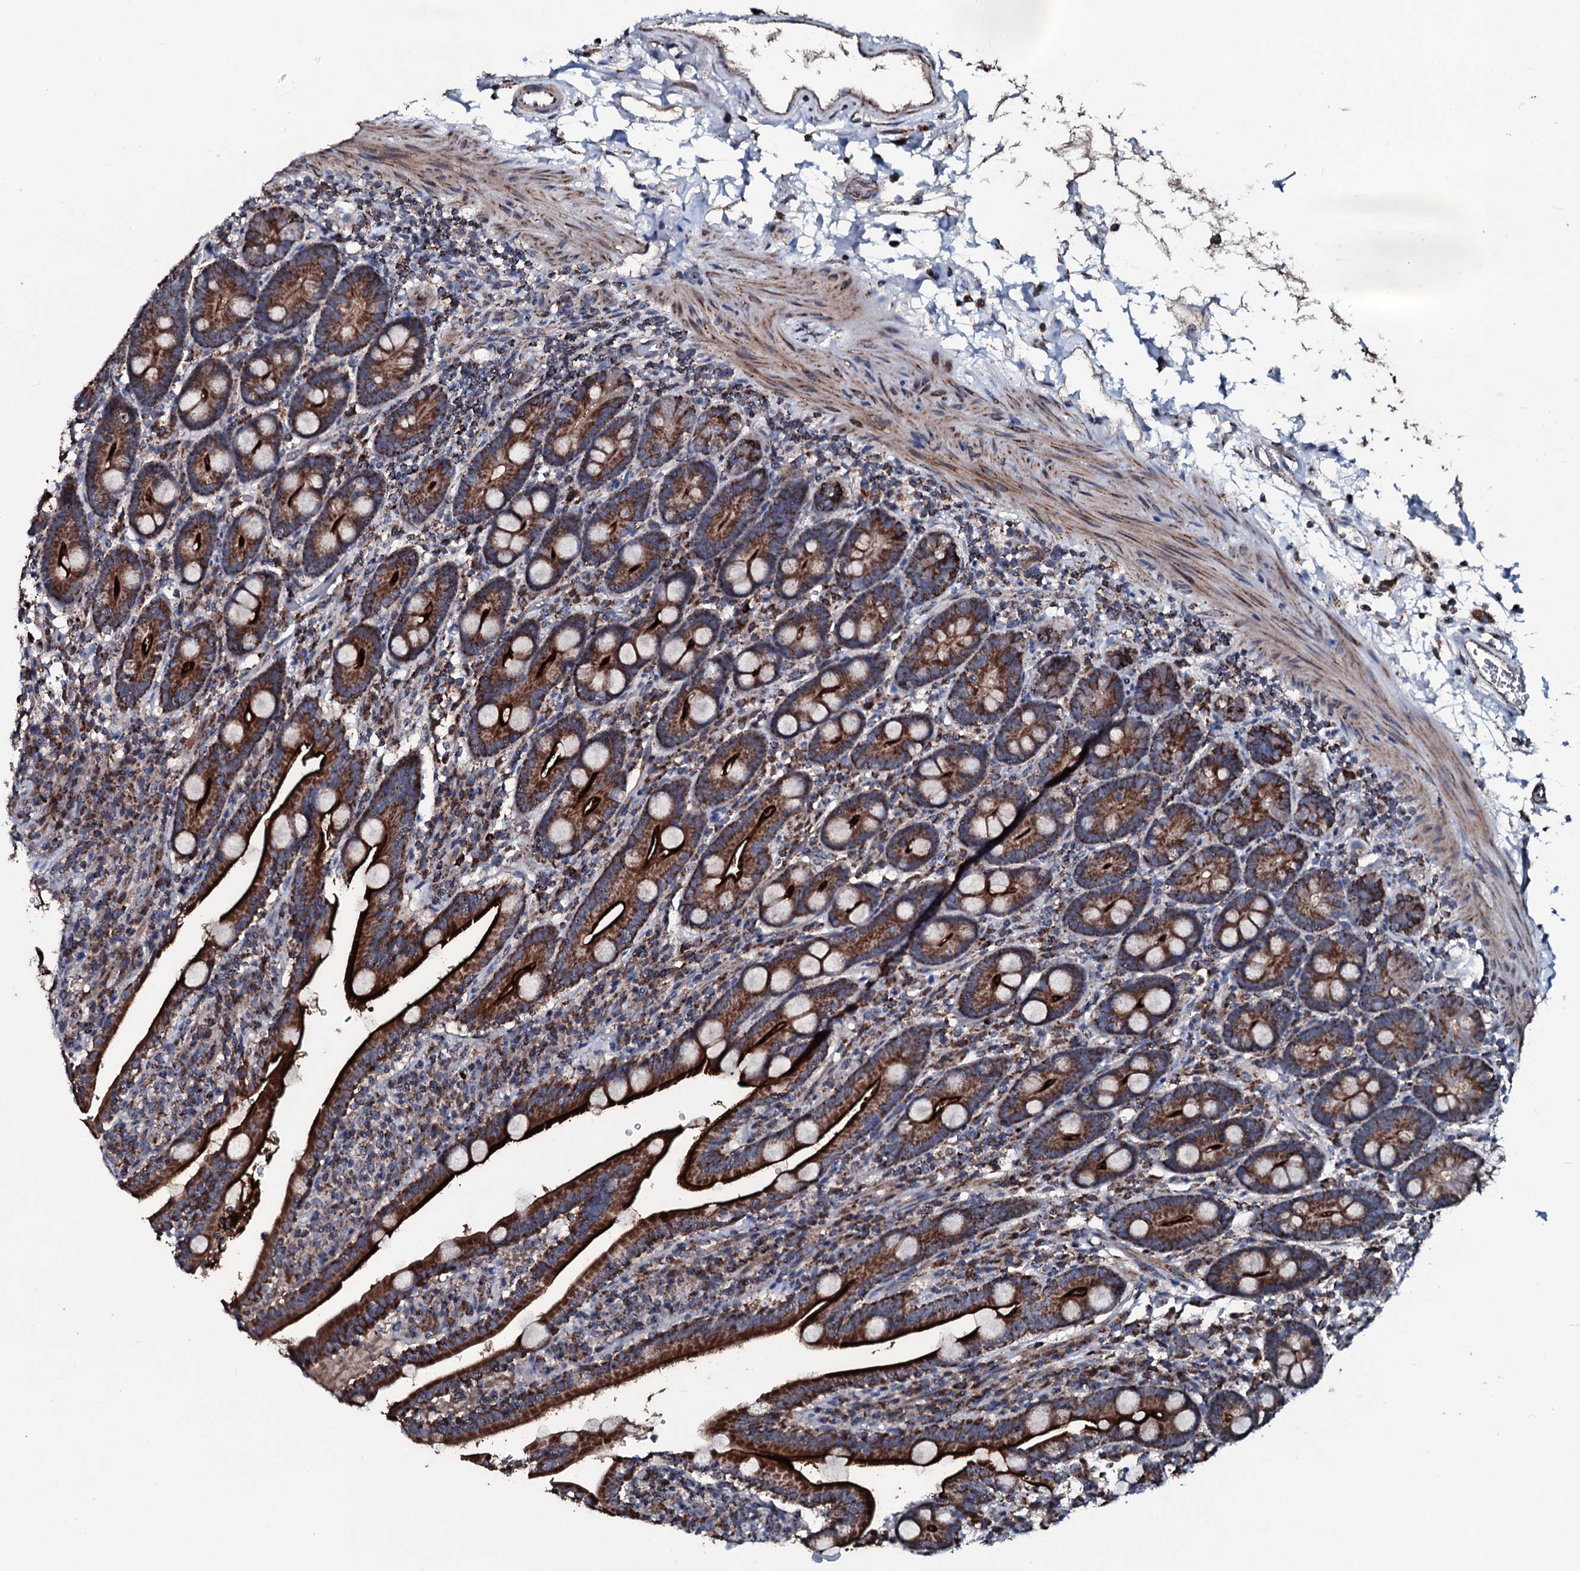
{"staining": {"intensity": "strong", "quantity": ">75%", "location": "cytoplasmic/membranous"}, "tissue": "duodenum", "cell_type": "Glandular cells", "image_type": "normal", "snomed": [{"axis": "morphology", "description": "Normal tissue, NOS"}, {"axis": "topography", "description": "Duodenum"}], "caption": "Immunohistochemical staining of unremarkable human duodenum demonstrates high levels of strong cytoplasmic/membranous staining in about >75% of glandular cells. (brown staining indicates protein expression, while blue staining denotes nuclei).", "gene": "DYNC2I2", "patient": {"sex": "male", "age": 35}}